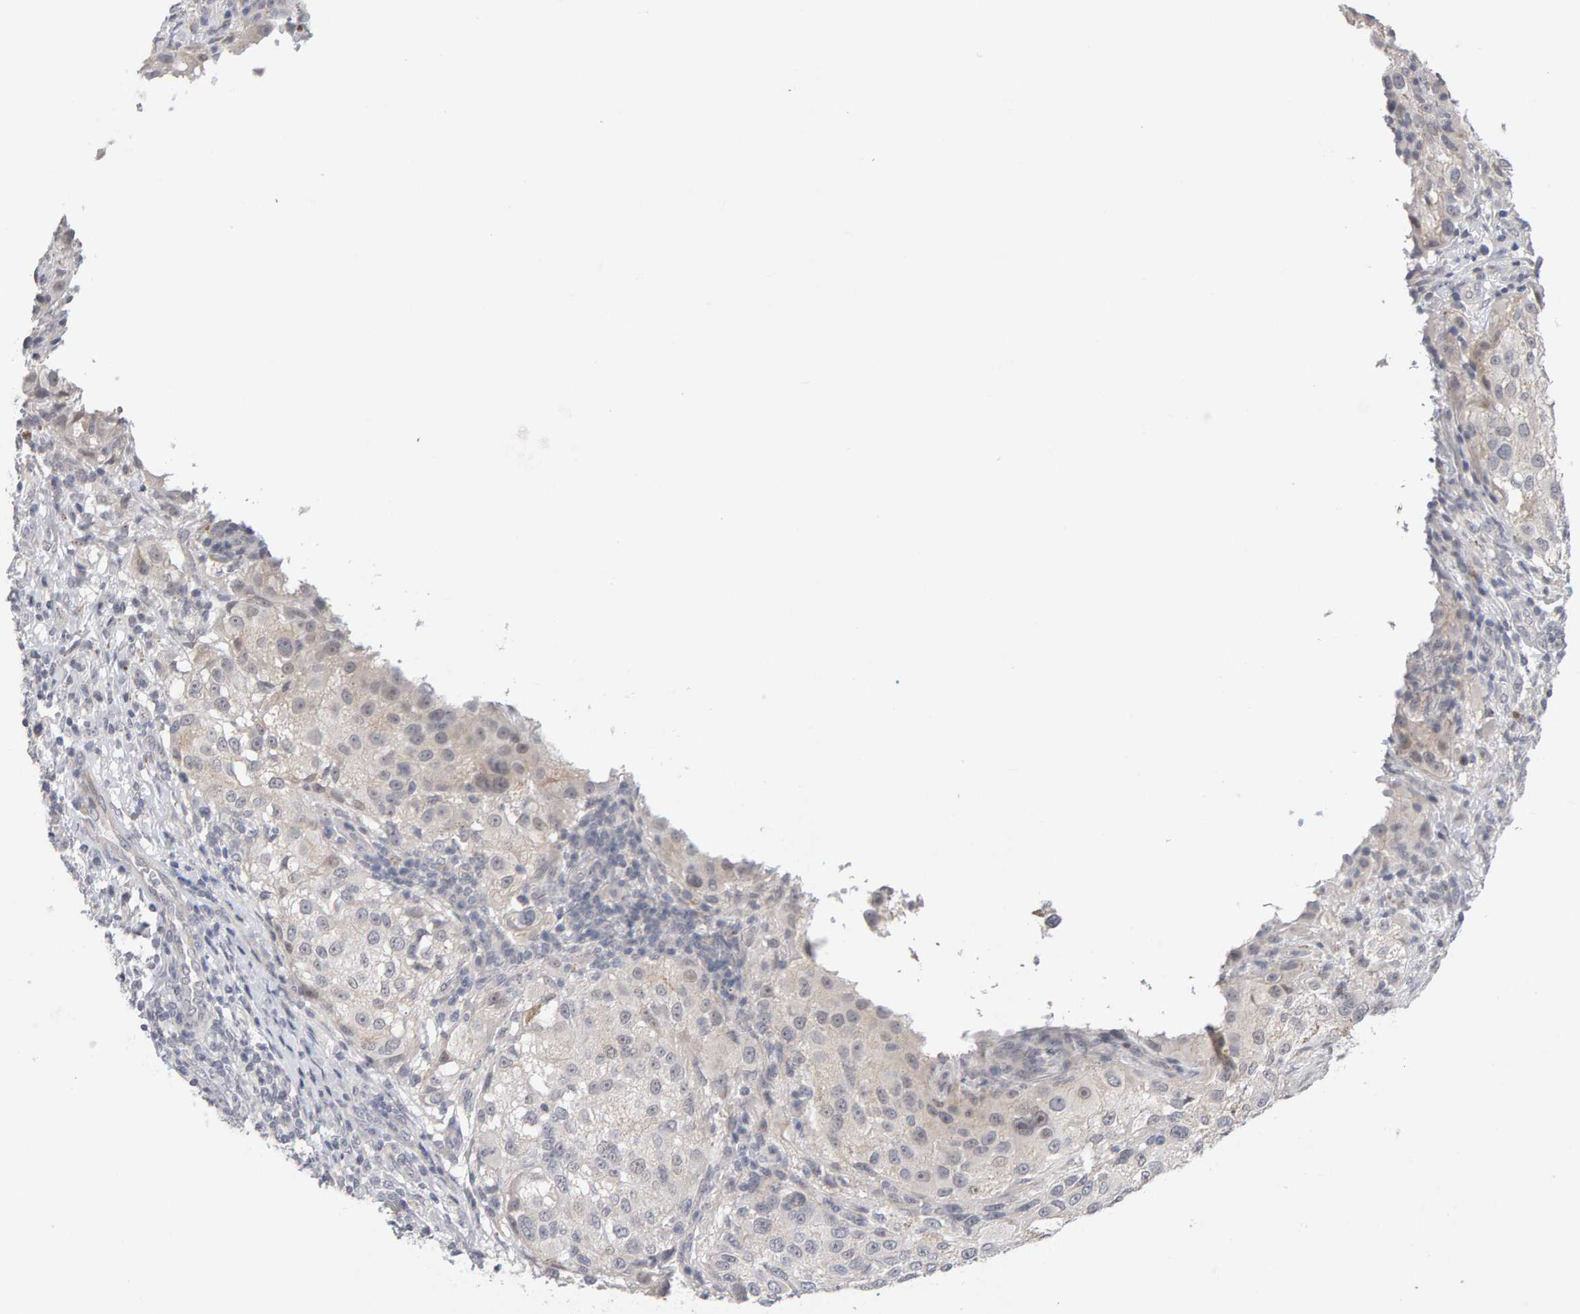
{"staining": {"intensity": "negative", "quantity": "none", "location": "none"}, "tissue": "melanoma", "cell_type": "Tumor cells", "image_type": "cancer", "snomed": [{"axis": "morphology", "description": "Necrosis, NOS"}, {"axis": "morphology", "description": "Malignant melanoma, NOS"}, {"axis": "topography", "description": "Skin"}], "caption": "There is no significant expression in tumor cells of malignant melanoma. The staining is performed using DAB (3,3'-diaminobenzidine) brown chromogen with nuclei counter-stained in using hematoxylin.", "gene": "HNF4A", "patient": {"sex": "female", "age": 87}}